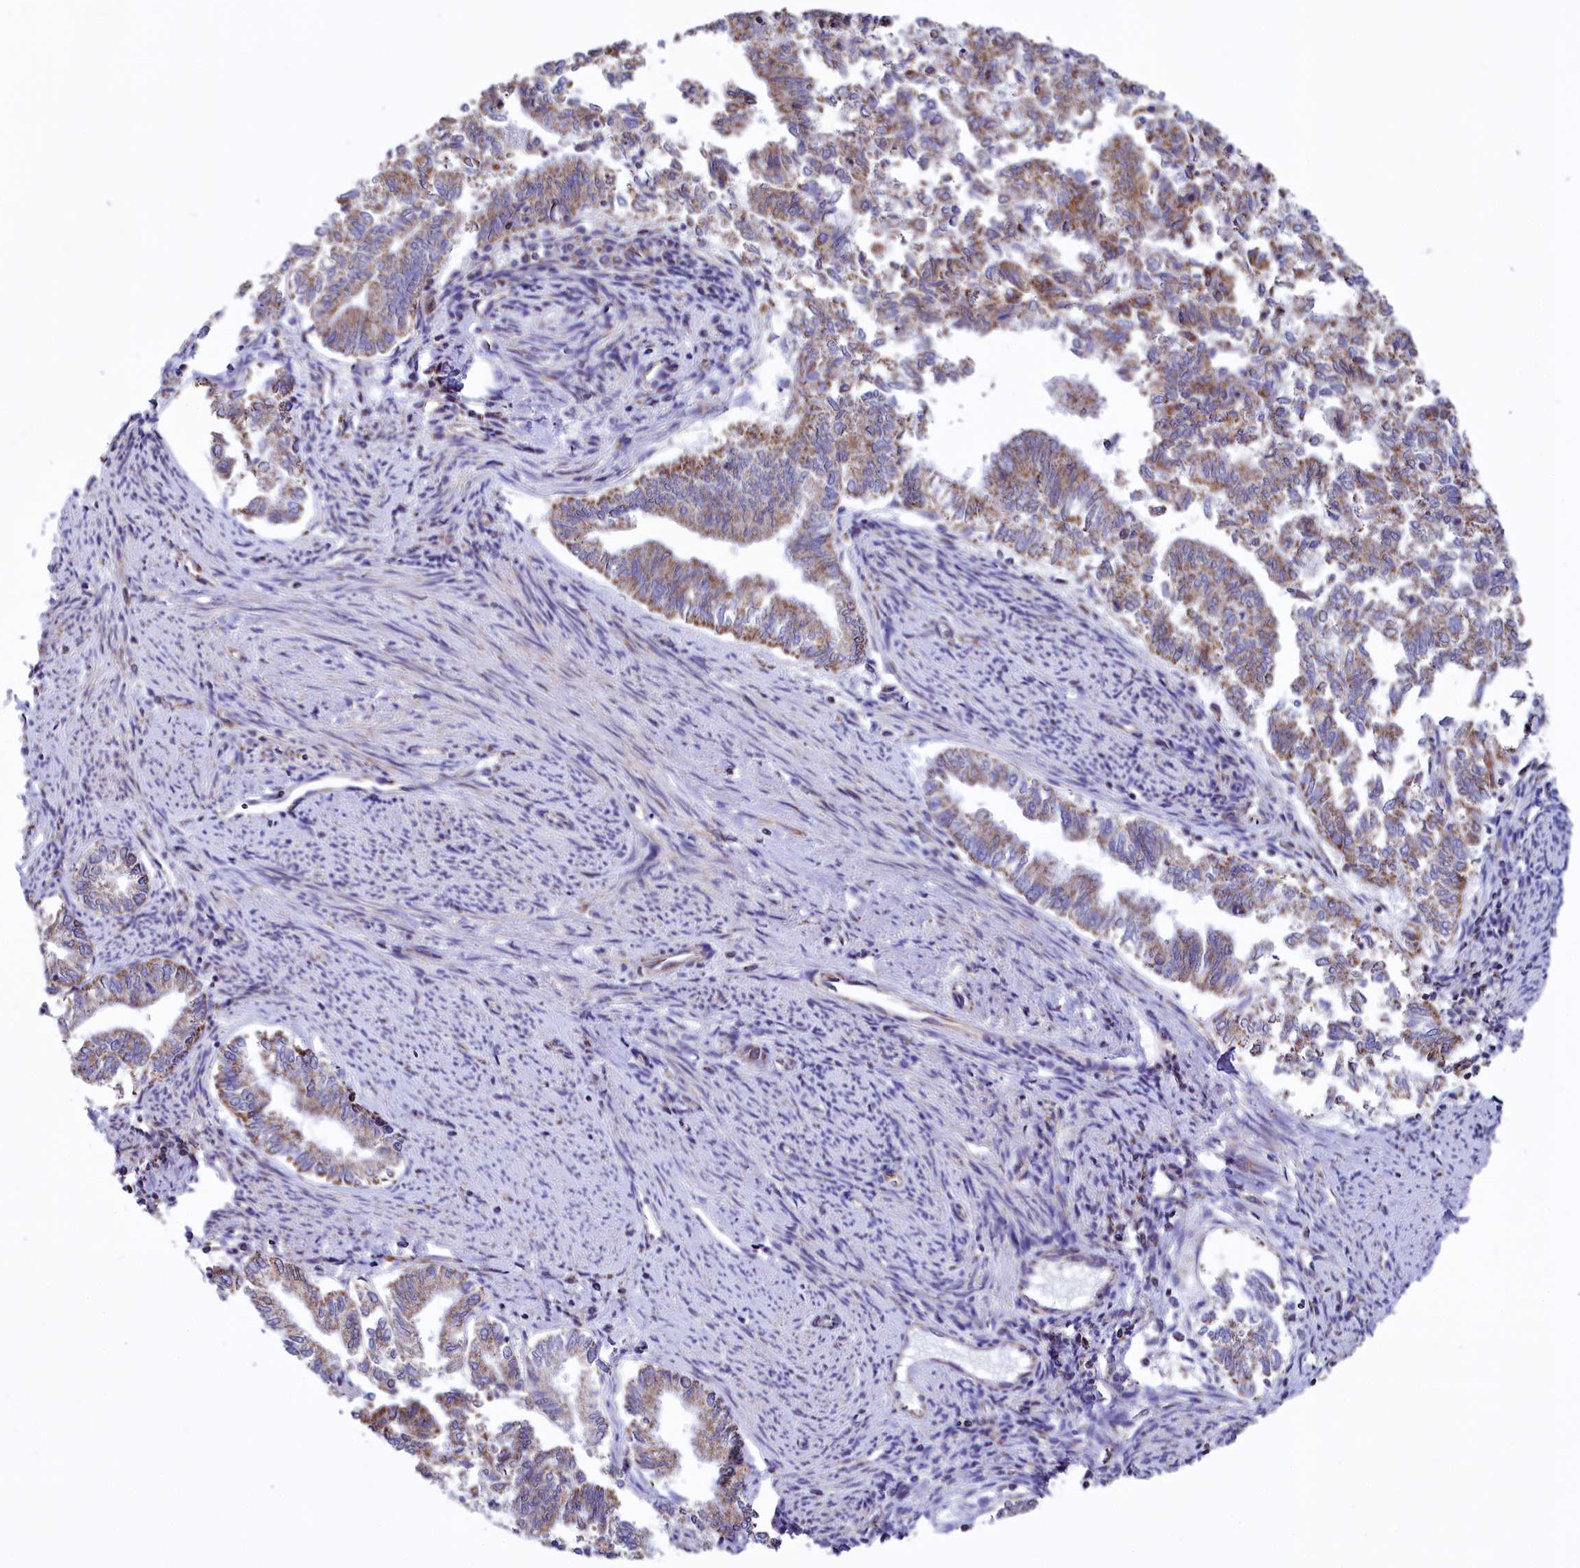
{"staining": {"intensity": "moderate", "quantity": "25%-75%", "location": "cytoplasmic/membranous"}, "tissue": "endometrial cancer", "cell_type": "Tumor cells", "image_type": "cancer", "snomed": [{"axis": "morphology", "description": "Adenocarcinoma, NOS"}, {"axis": "topography", "description": "Endometrium"}], "caption": "This is an image of immunohistochemistry (IHC) staining of adenocarcinoma (endometrial), which shows moderate staining in the cytoplasmic/membranous of tumor cells.", "gene": "MORN3", "patient": {"sex": "female", "age": 79}}